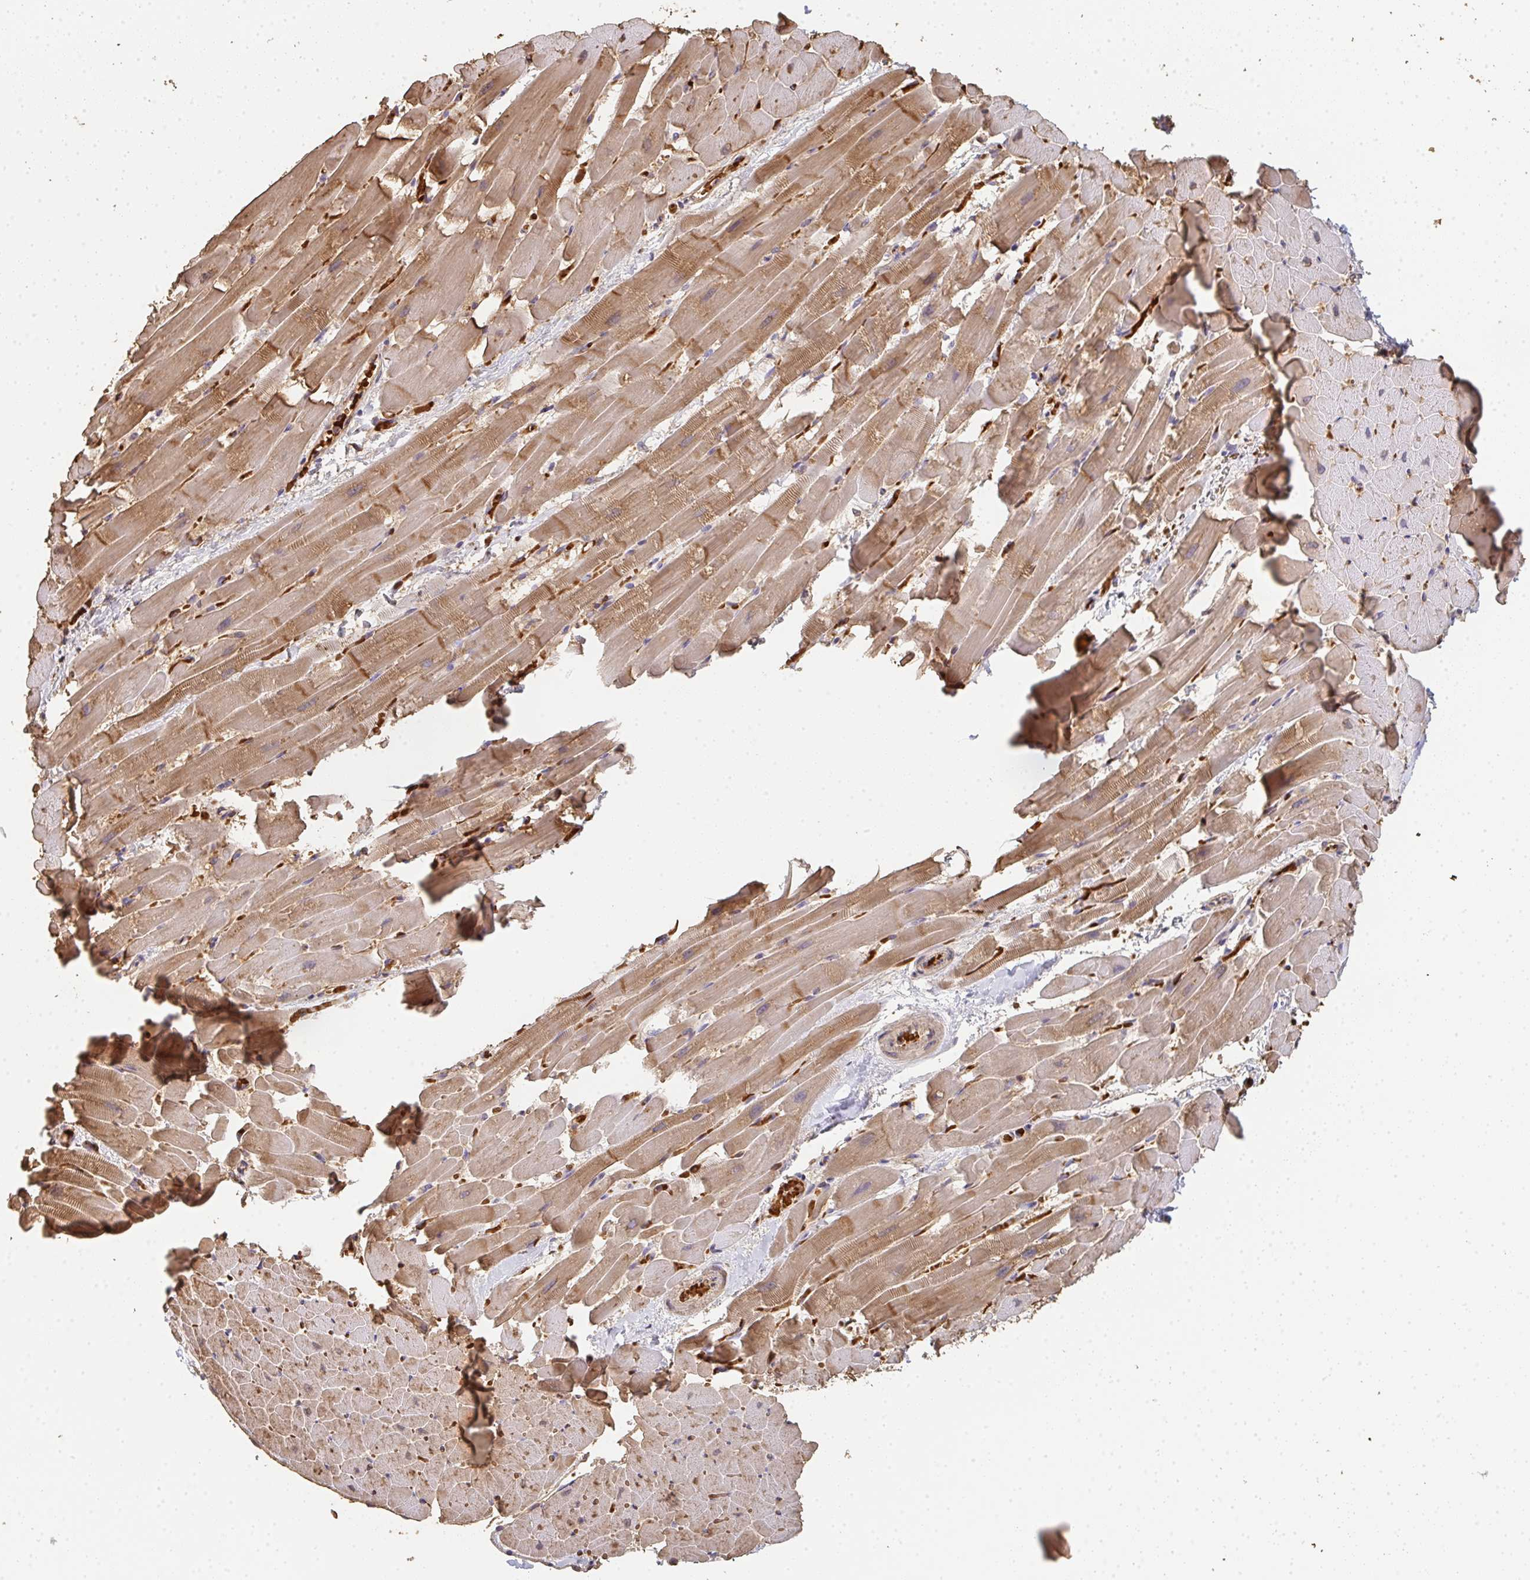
{"staining": {"intensity": "moderate", "quantity": ">75%", "location": "cytoplasmic/membranous"}, "tissue": "heart muscle", "cell_type": "Cardiomyocytes", "image_type": "normal", "snomed": [{"axis": "morphology", "description": "Normal tissue, NOS"}, {"axis": "topography", "description": "Heart"}], "caption": "Brown immunohistochemical staining in unremarkable human heart muscle reveals moderate cytoplasmic/membranous positivity in approximately >75% of cardiomyocytes.", "gene": "POLG", "patient": {"sex": "male", "age": 37}}